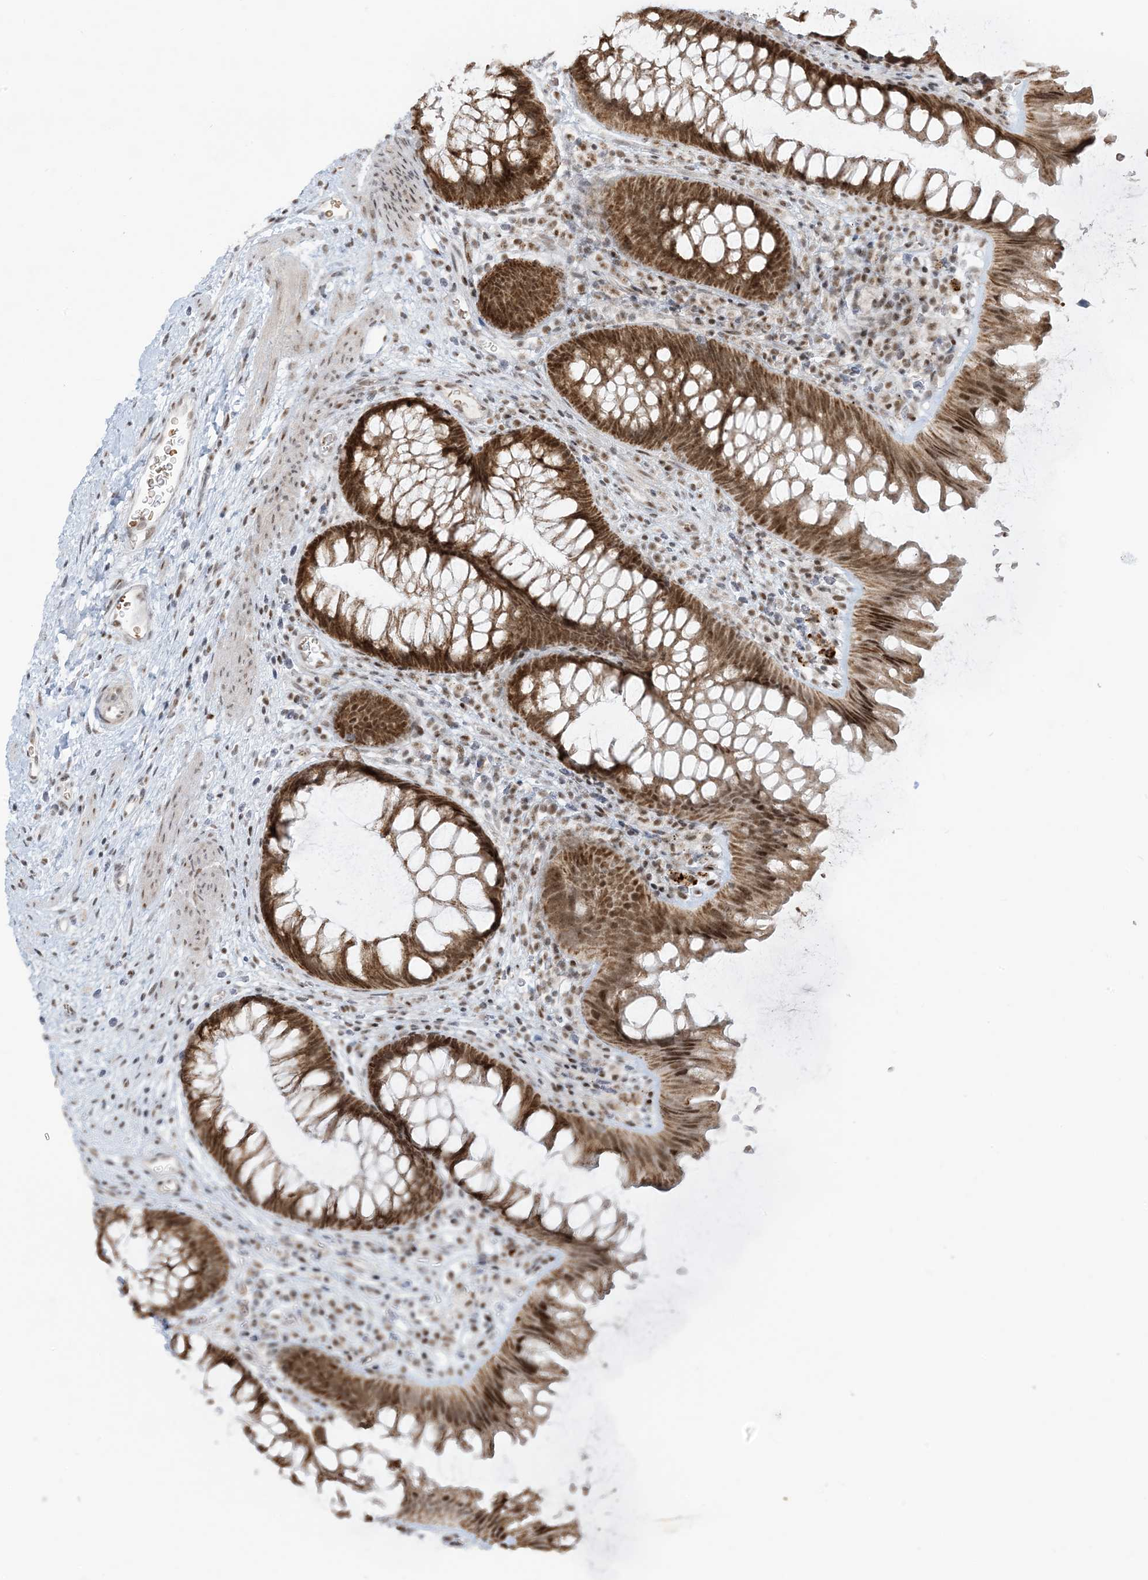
{"staining": {"intensity": "negative", "quantity": "none", "location": "none"}, "tissue": "colon", "cell_type": "Endothelial cells", "image_type": "normal", "snomed": [{"axis": "morphology", "description": "Normal tissue, NOS"}, {"axis": "topography", "description": "Colon"}], "caption": "Endothelial cells are negative for protein expression in unremarkable human colon. (Brightfield microscopy of DAB immunohistochemistry (IHC) at high magnification).", "gene": "ECT2L", "patient": {"sex": "female", "age": 62}}